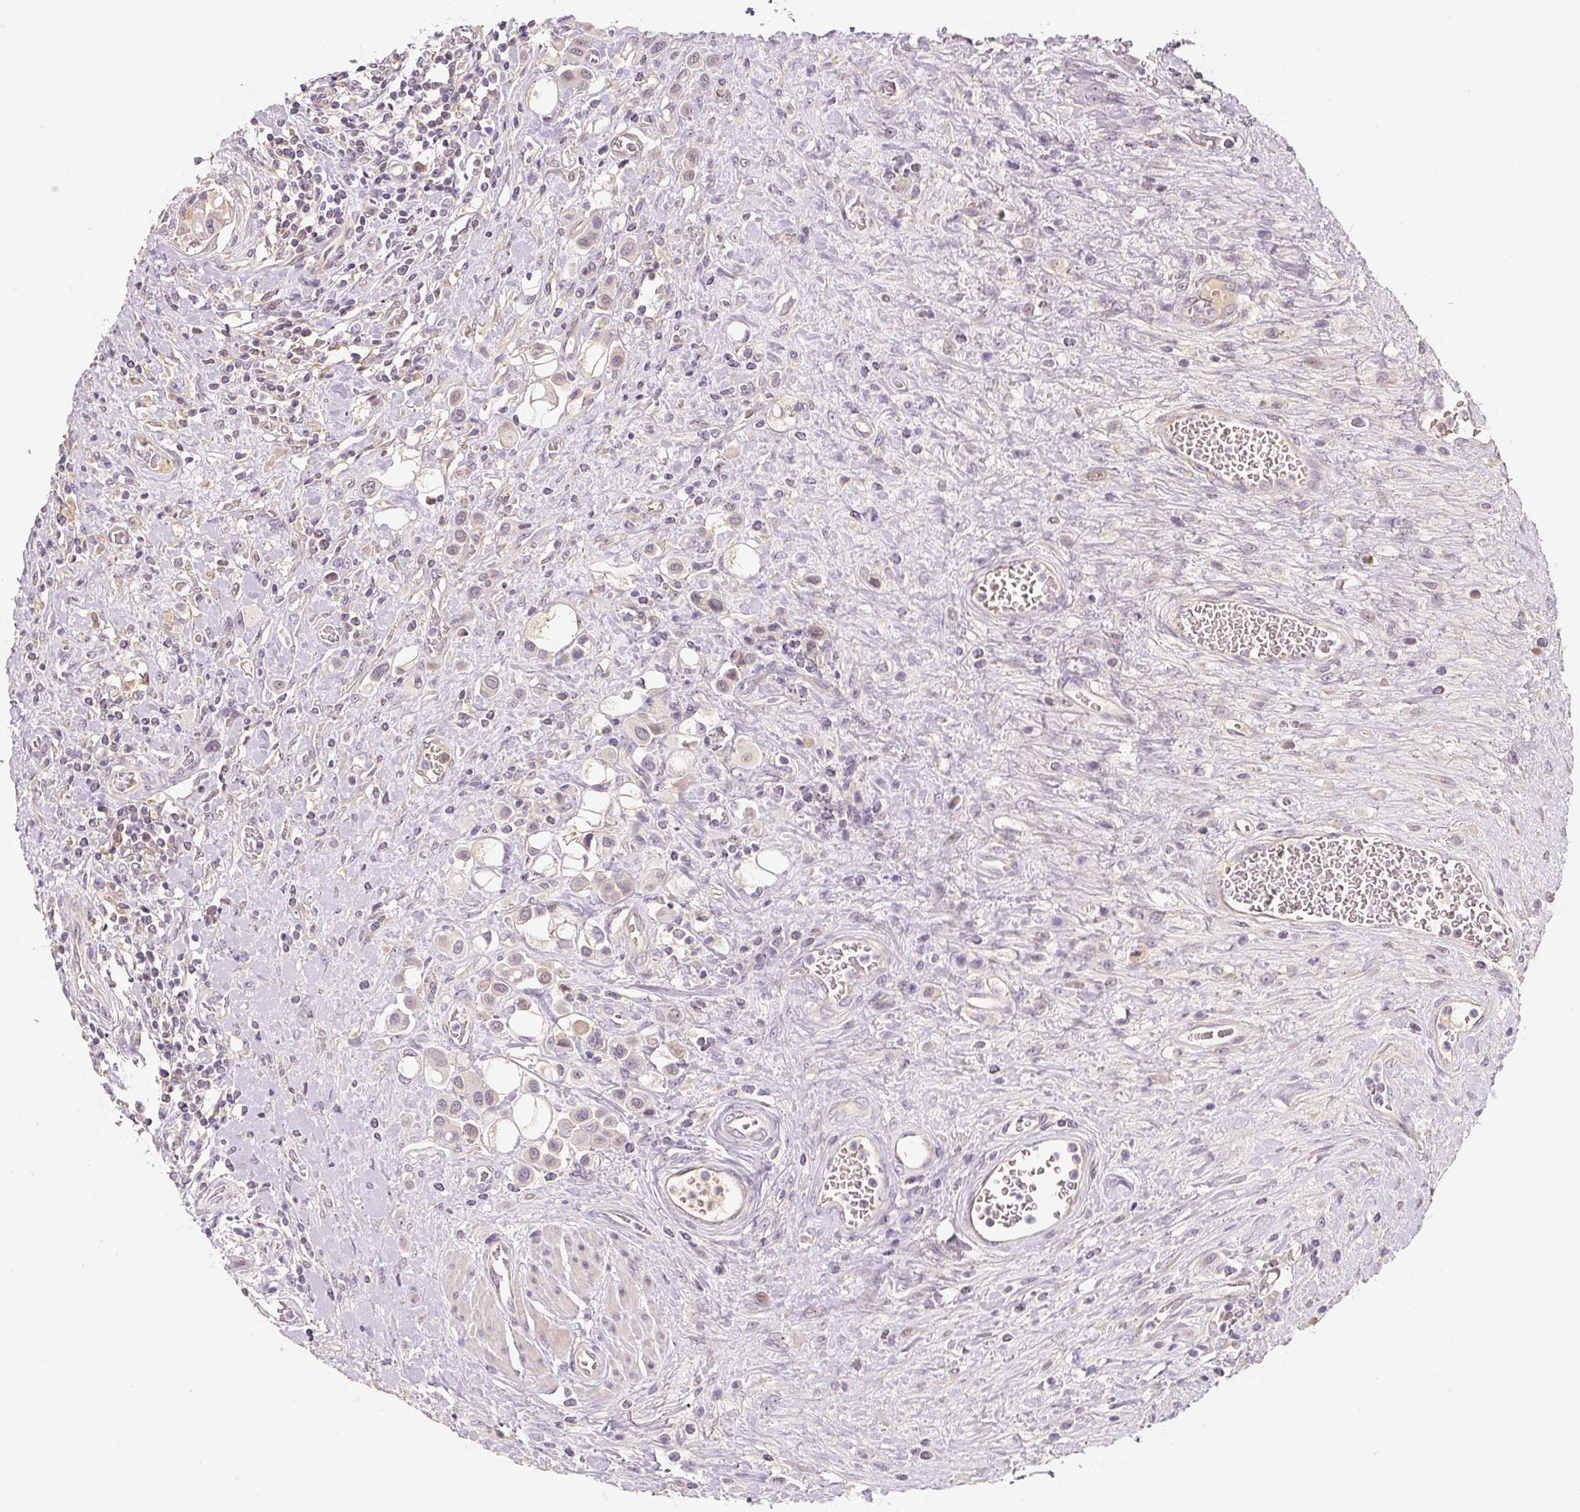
{"staining": {"intensity": "weak", "quantity": "<25%", "location": "nuclear"}, "tissue": "urothelial cancer", "cell_type": "Tumor cells", "image_type": "cancer", "snomed": [{"axis": "morphology", "description": "Urothelial carcinoma, High grade"}, {"axis": "topography", "description": "Urinary bladder"}], "caption": "Micrograph shows no protein positivity in tumor cells of urothelial cancer tissue.", "gene": "PWWP3B", "patient": {"sex": "male", "age": 50}}